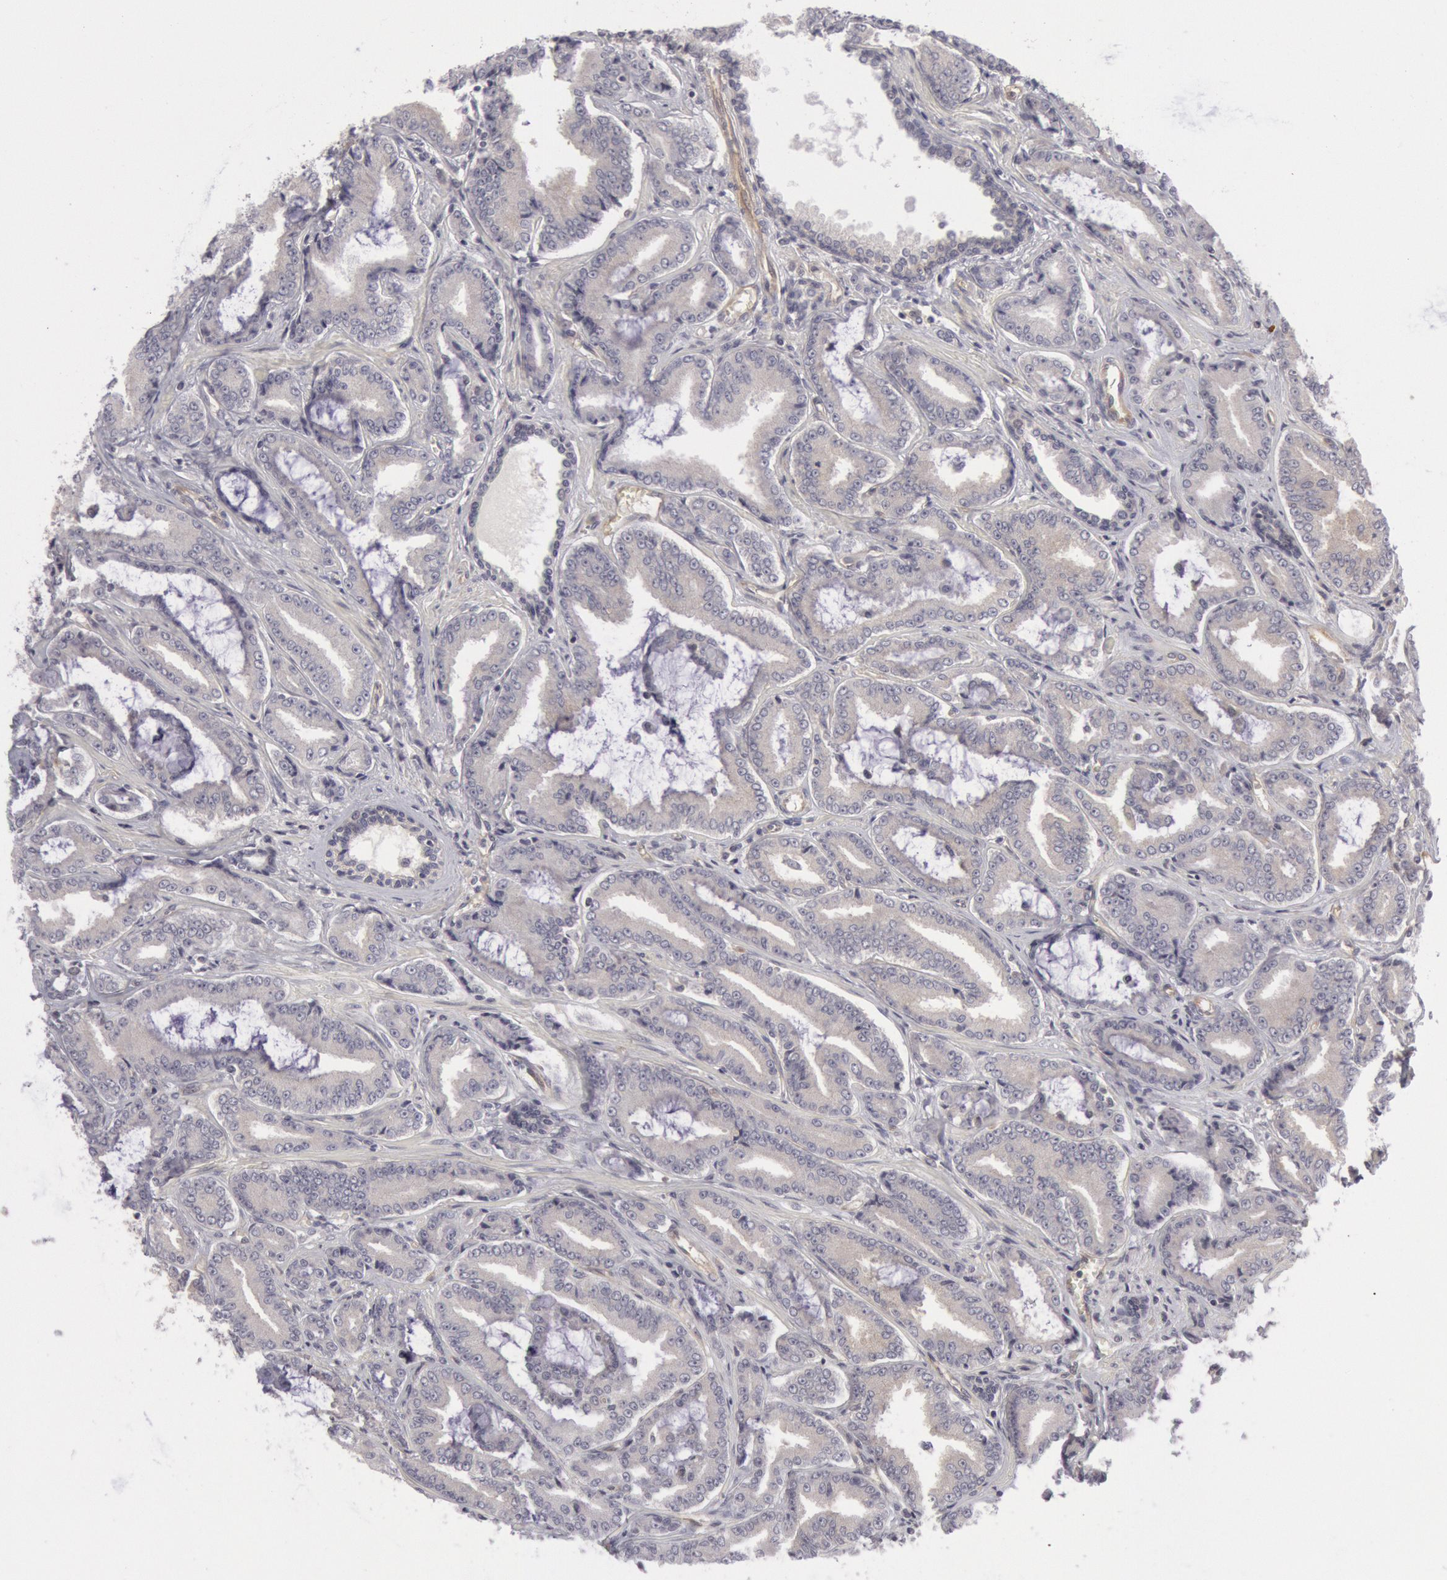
{"staining": {"intensity": "weak", "quantity": ">75%", "location": "cytoplasmic/membranous"}, "tissue": "prostate cancer", "cell_type": "Tumor cells", "image_type": "cancer", "snomed": [{"axis": "morphology", "description": "Adenocarcinoma, Low grade"}, {"axis": "topography", "description": "Prostate"}], "caption": "Immunohistochemical staining of human prostate cancer (low-grade adenocarcinoma) reveals low levels of weak cytoplasmic/membranous protein expression in approximately >75% of tumor cells. The staining was performed using DAB to visualize the protein expression in brown, while the nuclei were stained in blue with hematoxylin (Magnification: 20x).", "gene": "IKBKB", "patient": {"sex": "male", "age": 65}}